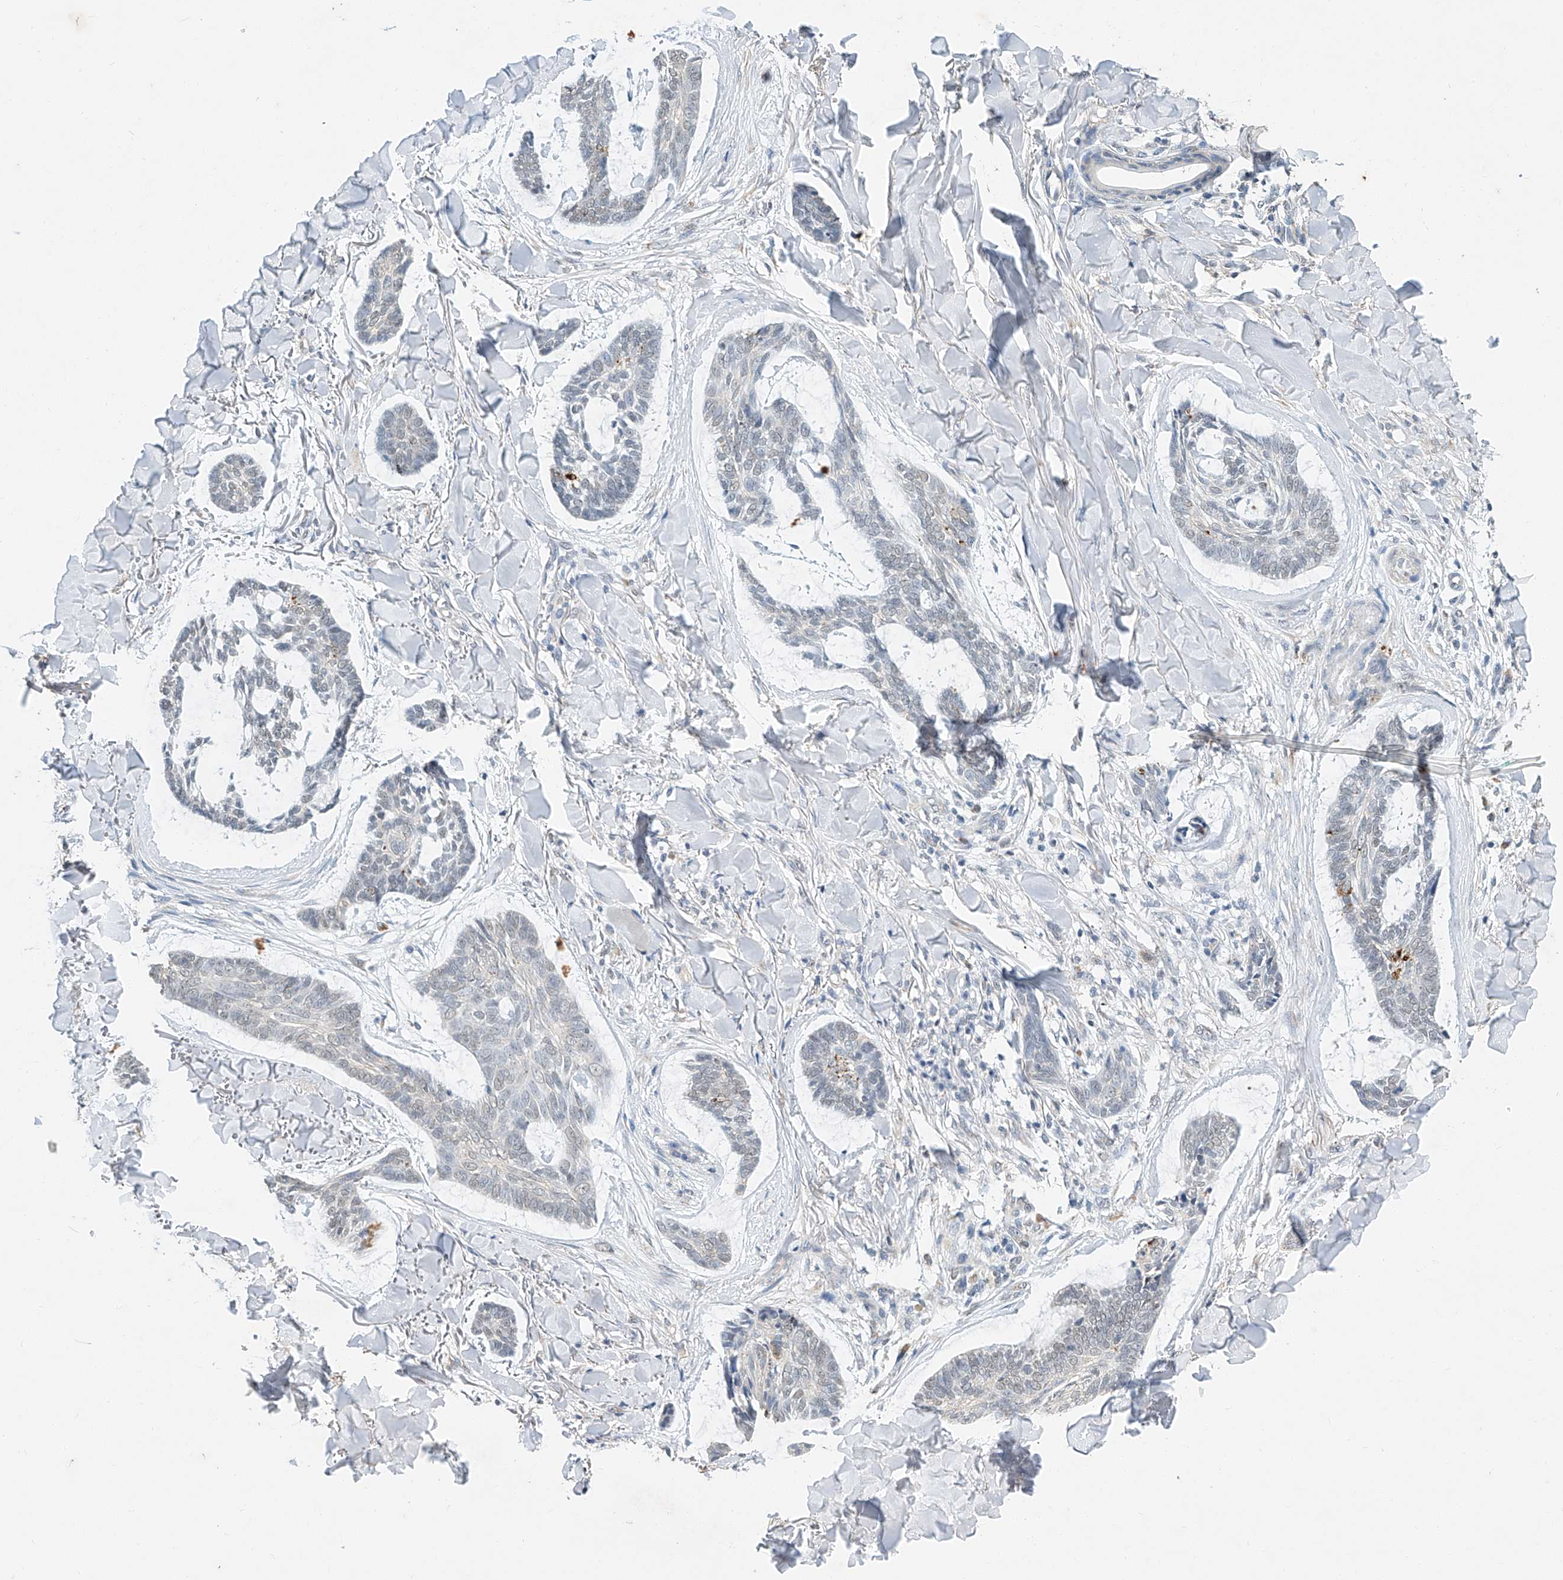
{"staining": {"intensity": "negative", "quantity": "none", "location": "none"}, "tissue": "skin cancer", "cell_type": "Tumor cells", "image_type": "cancer", "snomed": [{"axis": "morphology", "description": "Basal cell carcinoma"}, {"axis": "topography", "description": "Skin"}], "caption": "Skin cancer stained for a protein using IHC demonstrates no staining tumor cells.", "gene": "CTDP1", "patient": {"sex": "male", "age": 43}}